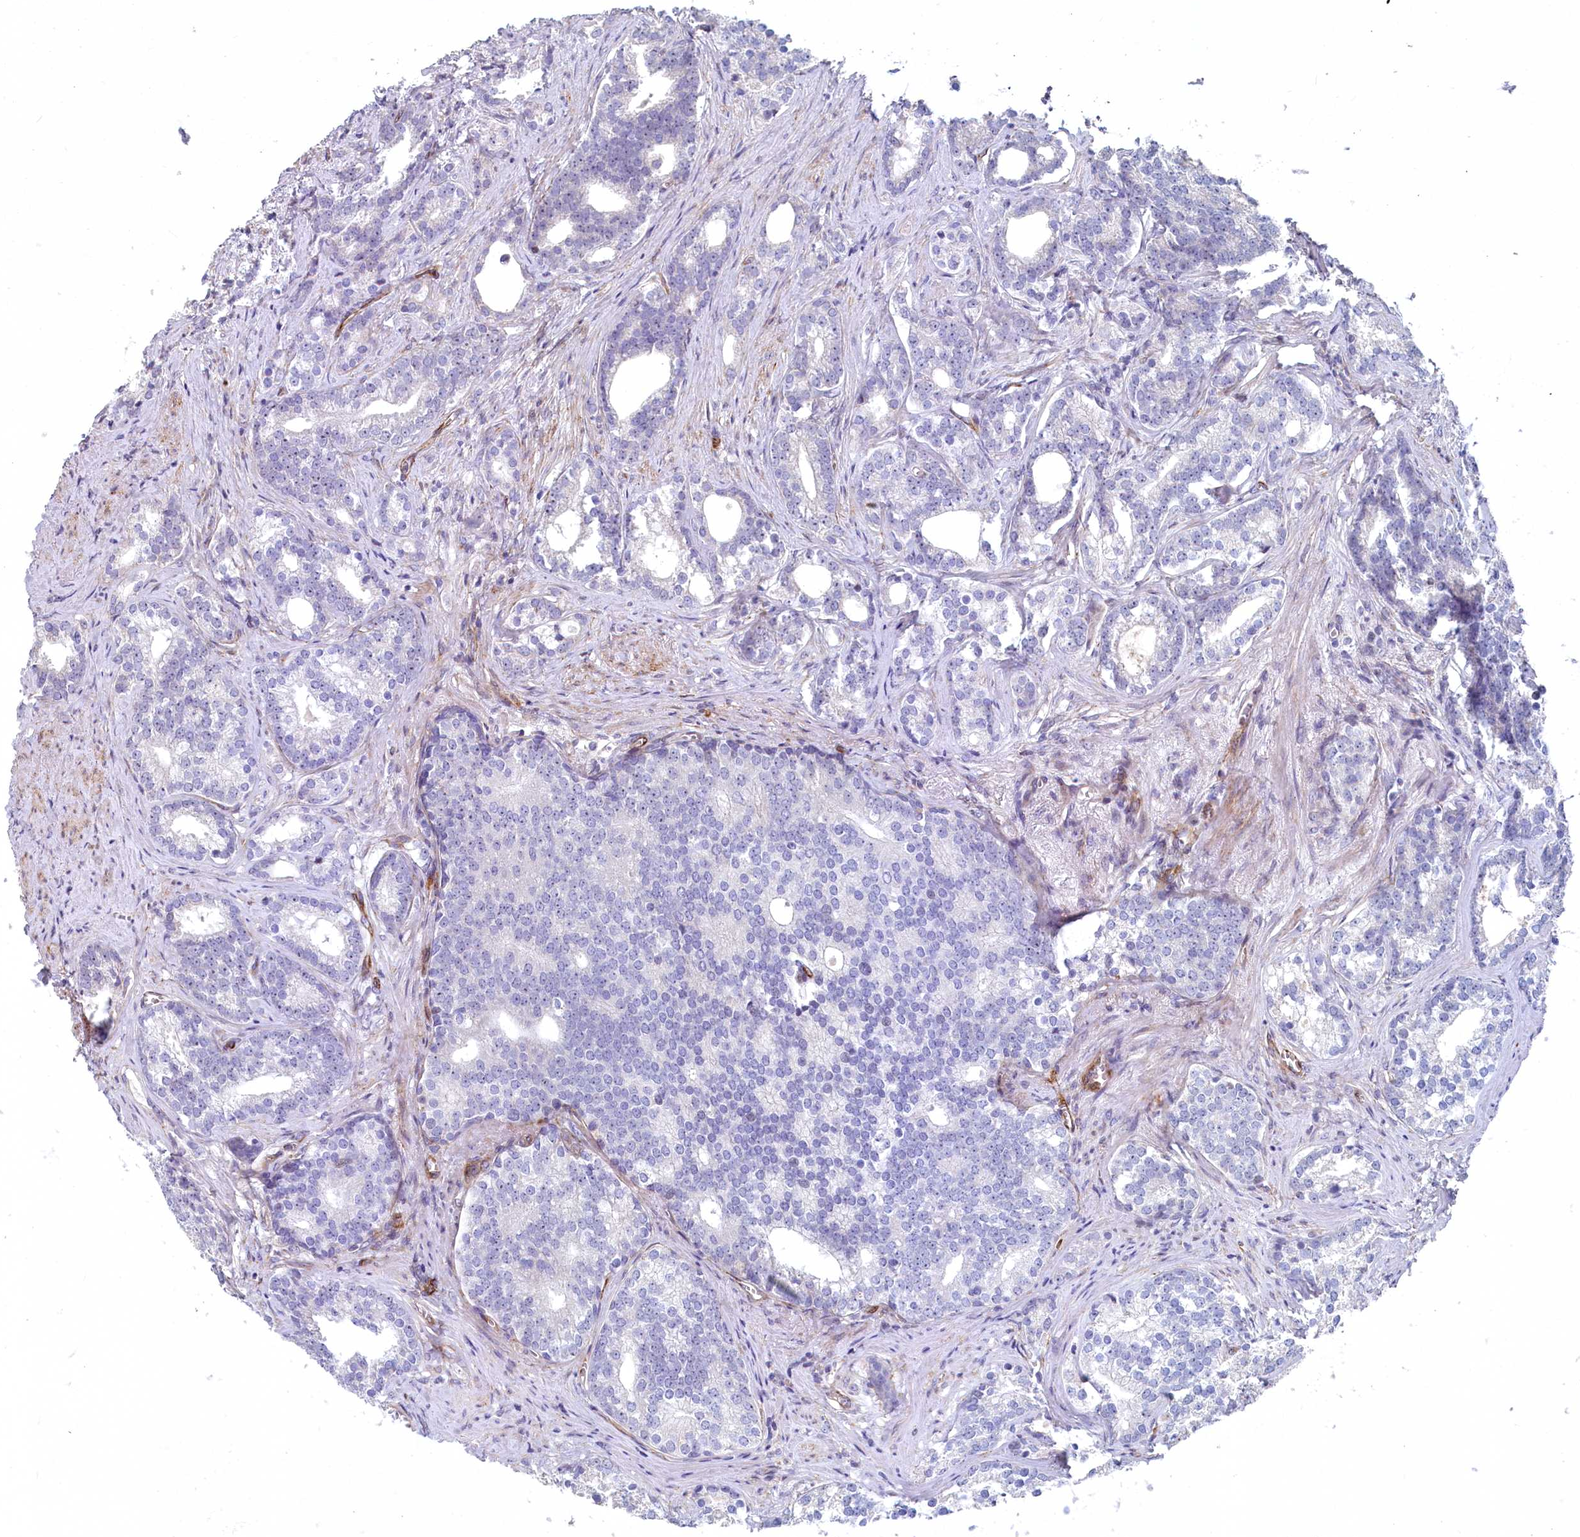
{"staining": {"intensity": "weak", "quantity": "25%-75%", "location": "nuclear"}, "tissue": "prostate cancer", "cell_type": "Tumor cells", "image_type": "cancer", "snomed": [{"axis": "morphology", "description": "Adenocarcinoma, Low grade"}, {"axis": "topography", "description": "Prostate"}], "caption": "This is a photomicrograph of immunohistochemistry (IHC) staining of prostate cancer, which shows weak positivity in the nuclear of tumor cells.", "gene": "ASXL3", "patient": {"sex": "male", "age": 71}}